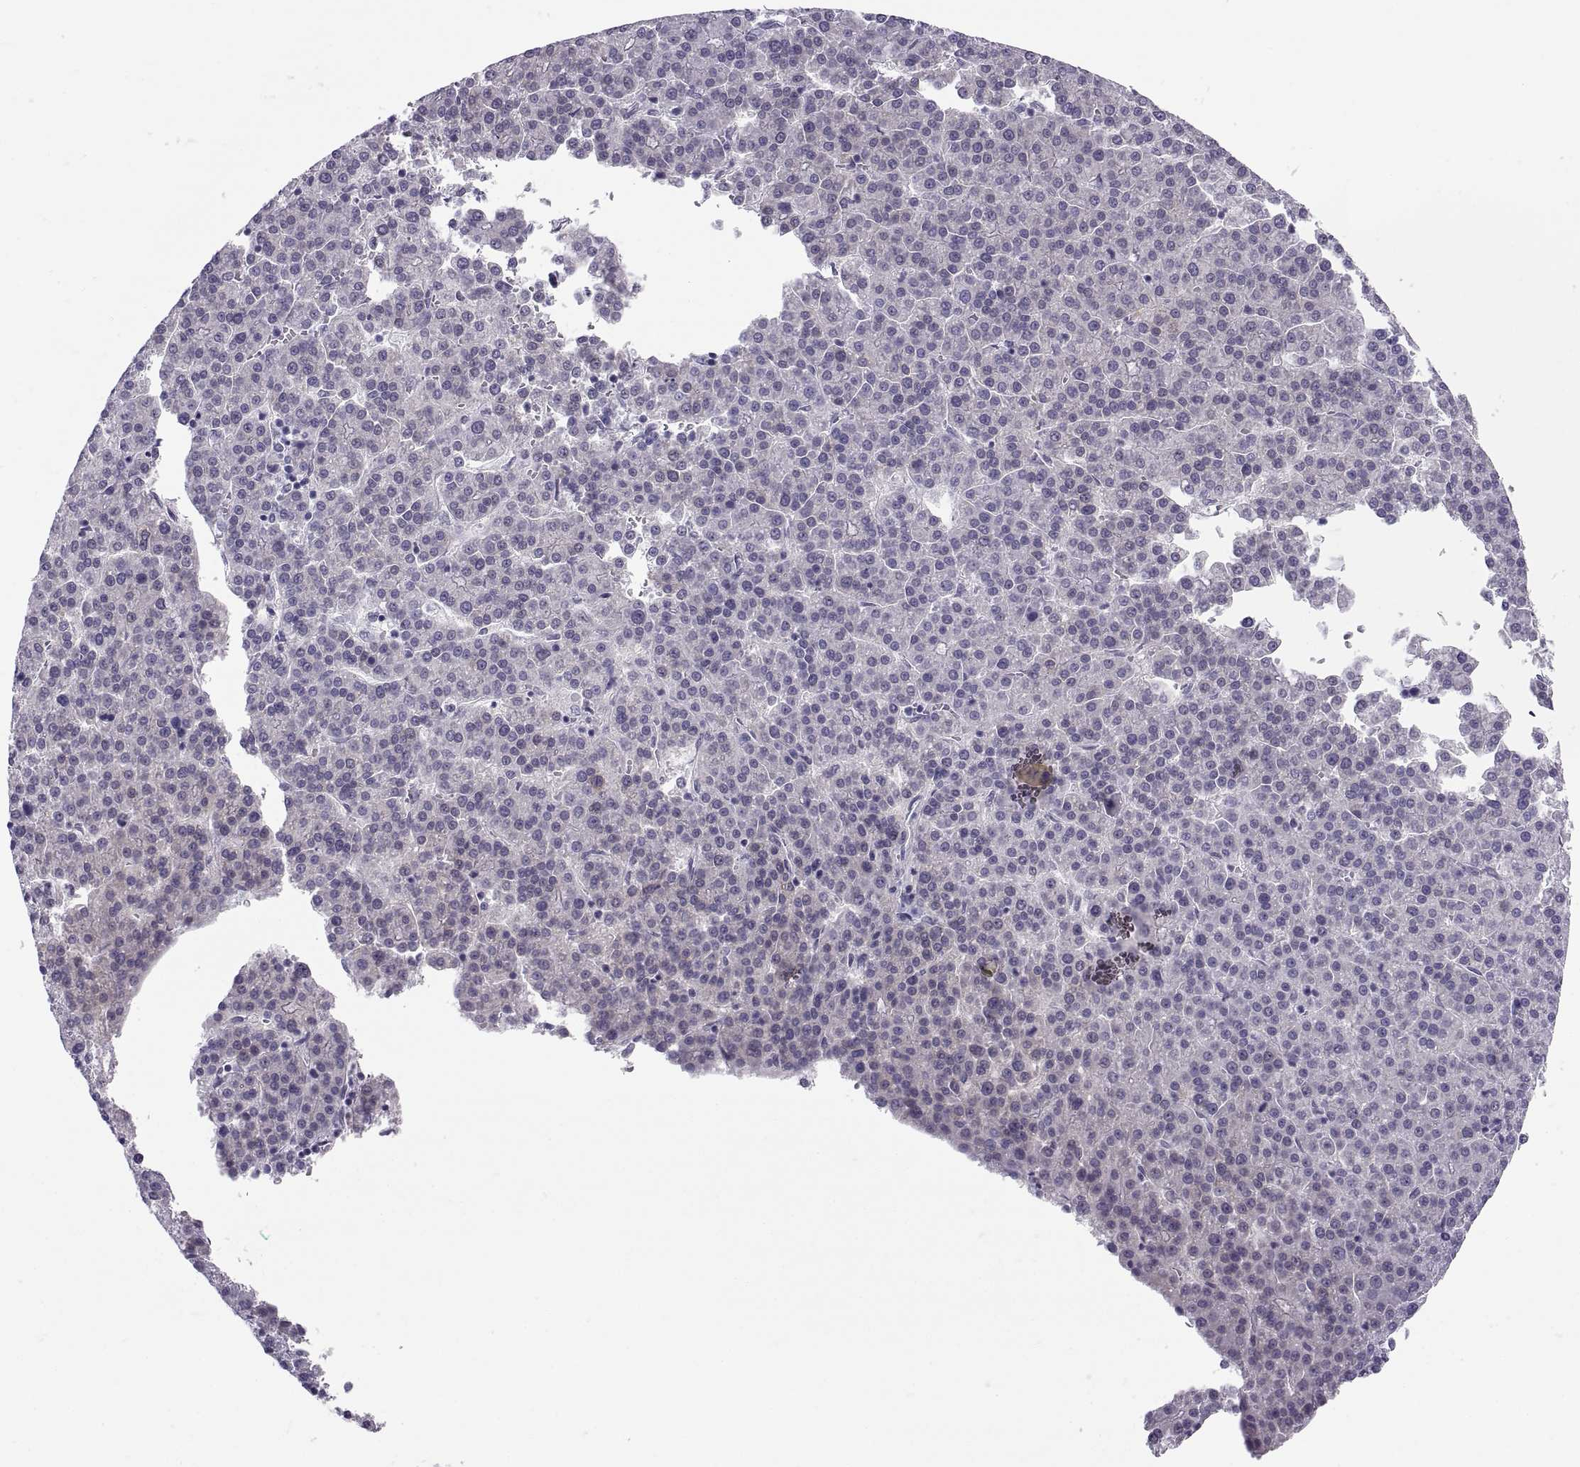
{"staining": {"intensity": "negative", "quantity": "none", "location": "none"}, "tissue": "liver cancer", "cell_type": "Tumor cells", "image_type": "cancer", "snomed": [{"axis": "morphology", "description": "Carcinoma, Hepatocellular, NOS"}, {"axis": "topography", "description": "Liver"}], "caption": "This is a micrograph of IHC staining of hepatocellular carcinoma (liver), which shows no expression in tumor cells.", "gene": "C3orf22", "patient": {"sex": "female", "age": 58}}